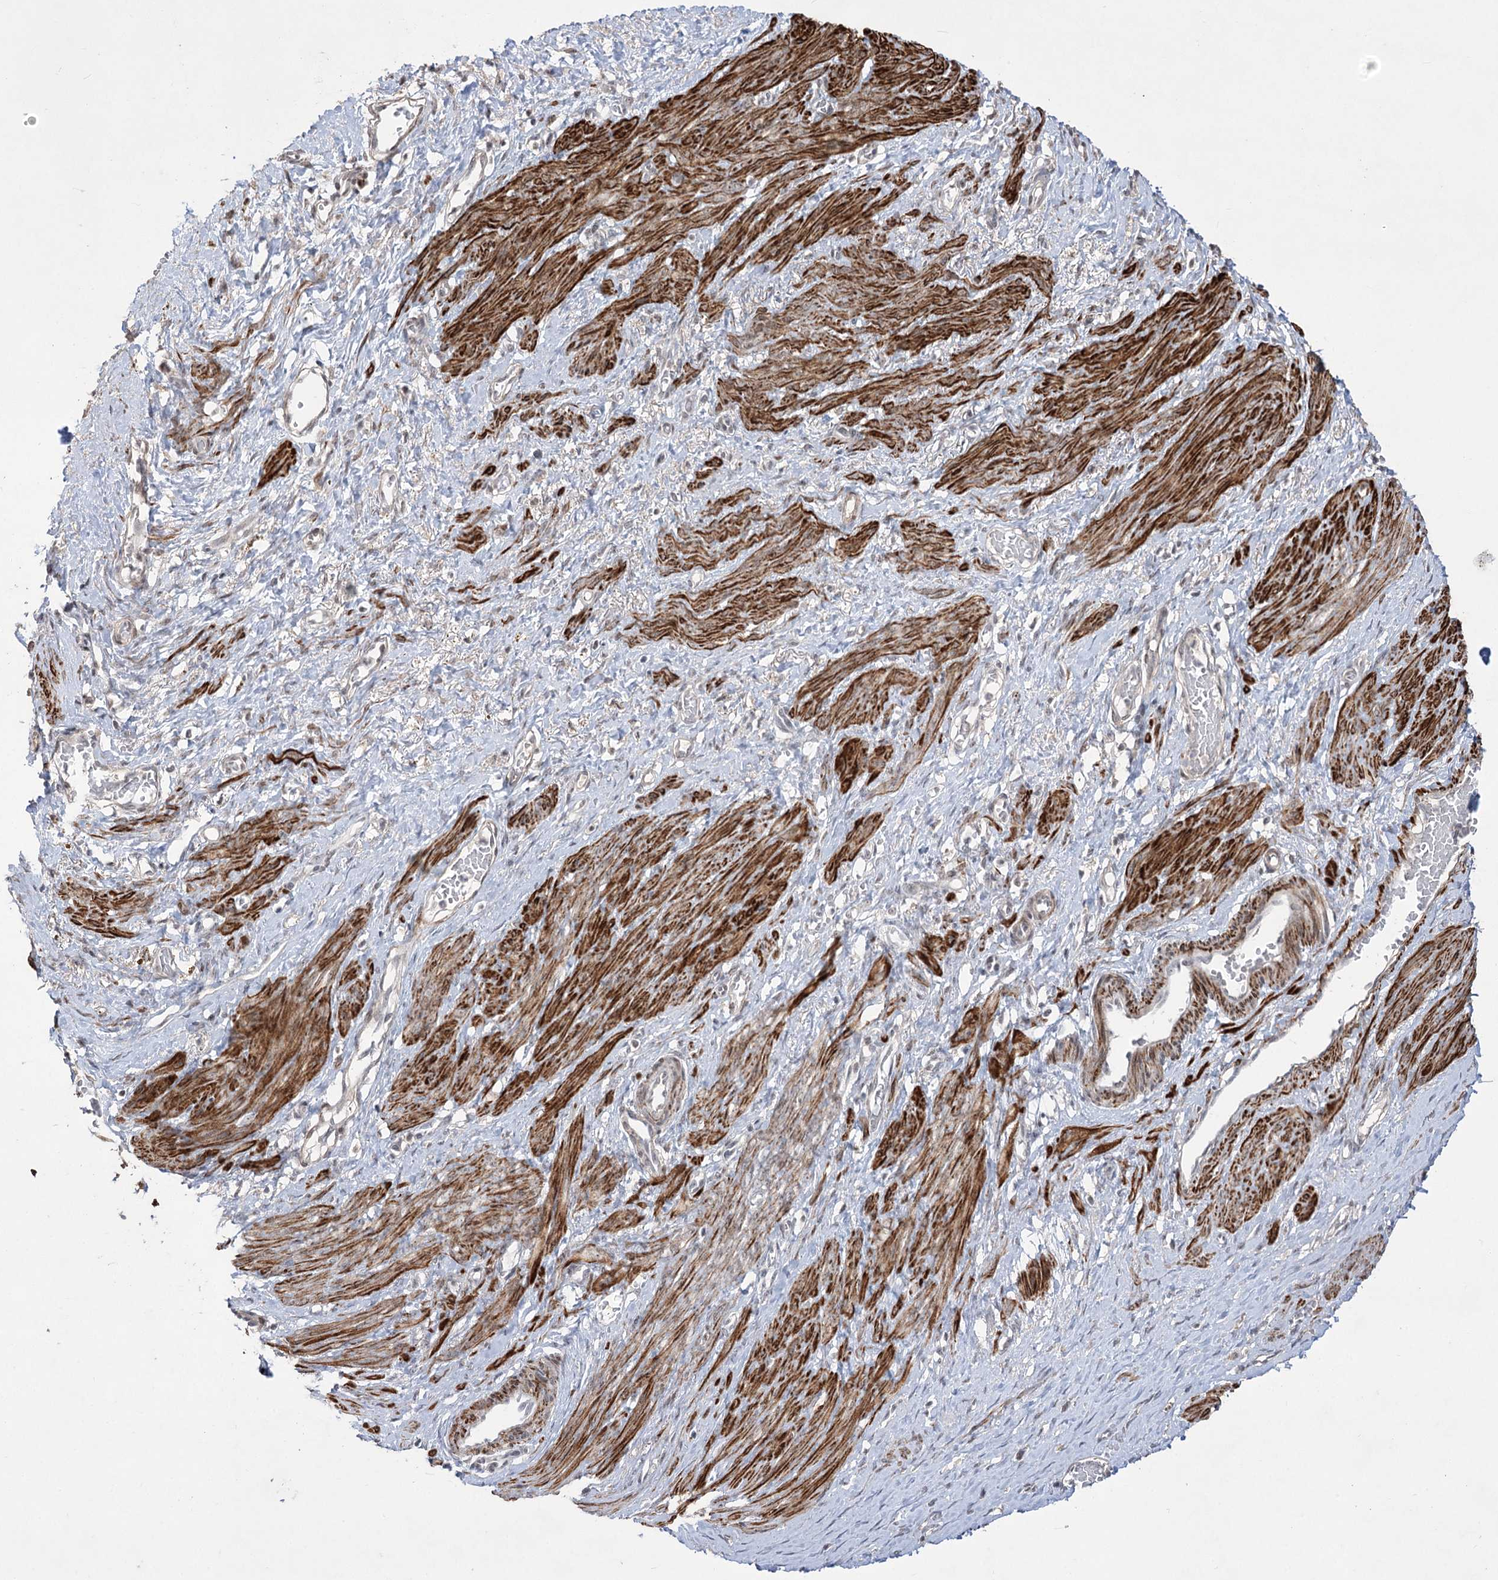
{"staining": {"intensity": "strong", "quantity": ">75%", "location": "cytoplasmic/membranous"}, "tissue": "smooth muscle", "cell_type": "Smooth muscle cells", "image_type": "normal", "snomed": [{"axis": "morphology", "description": "Normal tissue, NOS"}, {"axis": "topography", "description": "Endometrium"}], "caption": "Immunohistochemistry micrograph of normal smooth muscle stained for a protein (brown), which reveals high levels of strong cytoplasmic/membranous expression in approximately >75% of smooth muscle cells.", "gene": "ZSCAN23", "patient": {"sex": "female", "age": 33}}